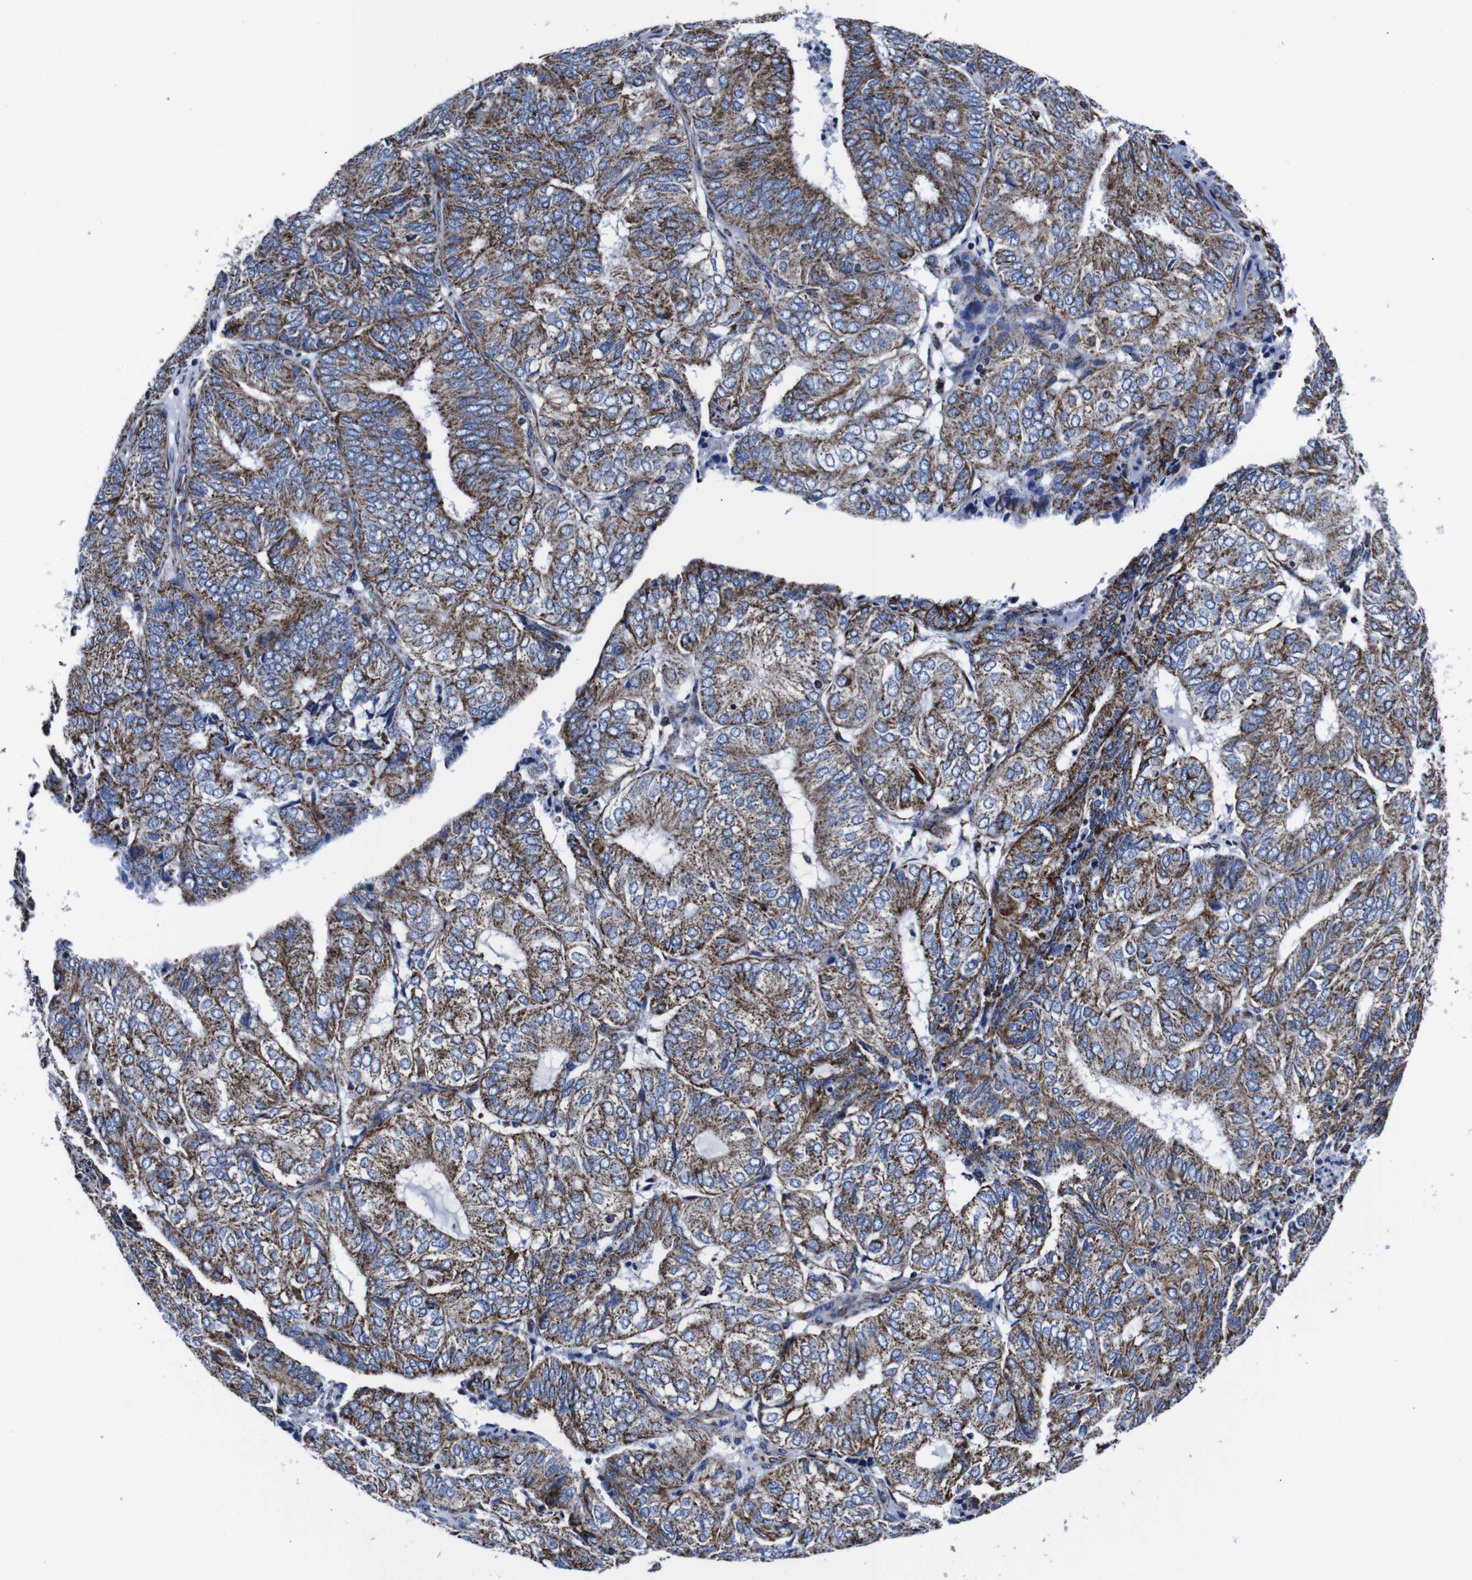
{"staining": {"intensity": "moderate", "quantity": ">75%", "location": "cytoplasmic/membranous"}, "tissue": "endometrial cancer", "cell_type": "Tumor cells", "image_type": "cancer", "snomed": [{"axis": "morphology", "description": "Adenocarcinoma, NOS"}, {"axis": "topography", "description": "Uterus"}], "caption": "Protein staining of endometrial adenocarcinoma tissue exhibits moderate cytoplasmic/membranous positivity in about >75% of tumor cells.", "gene": "FKBP9", "patient": {"sex": "female", "age": 60}}